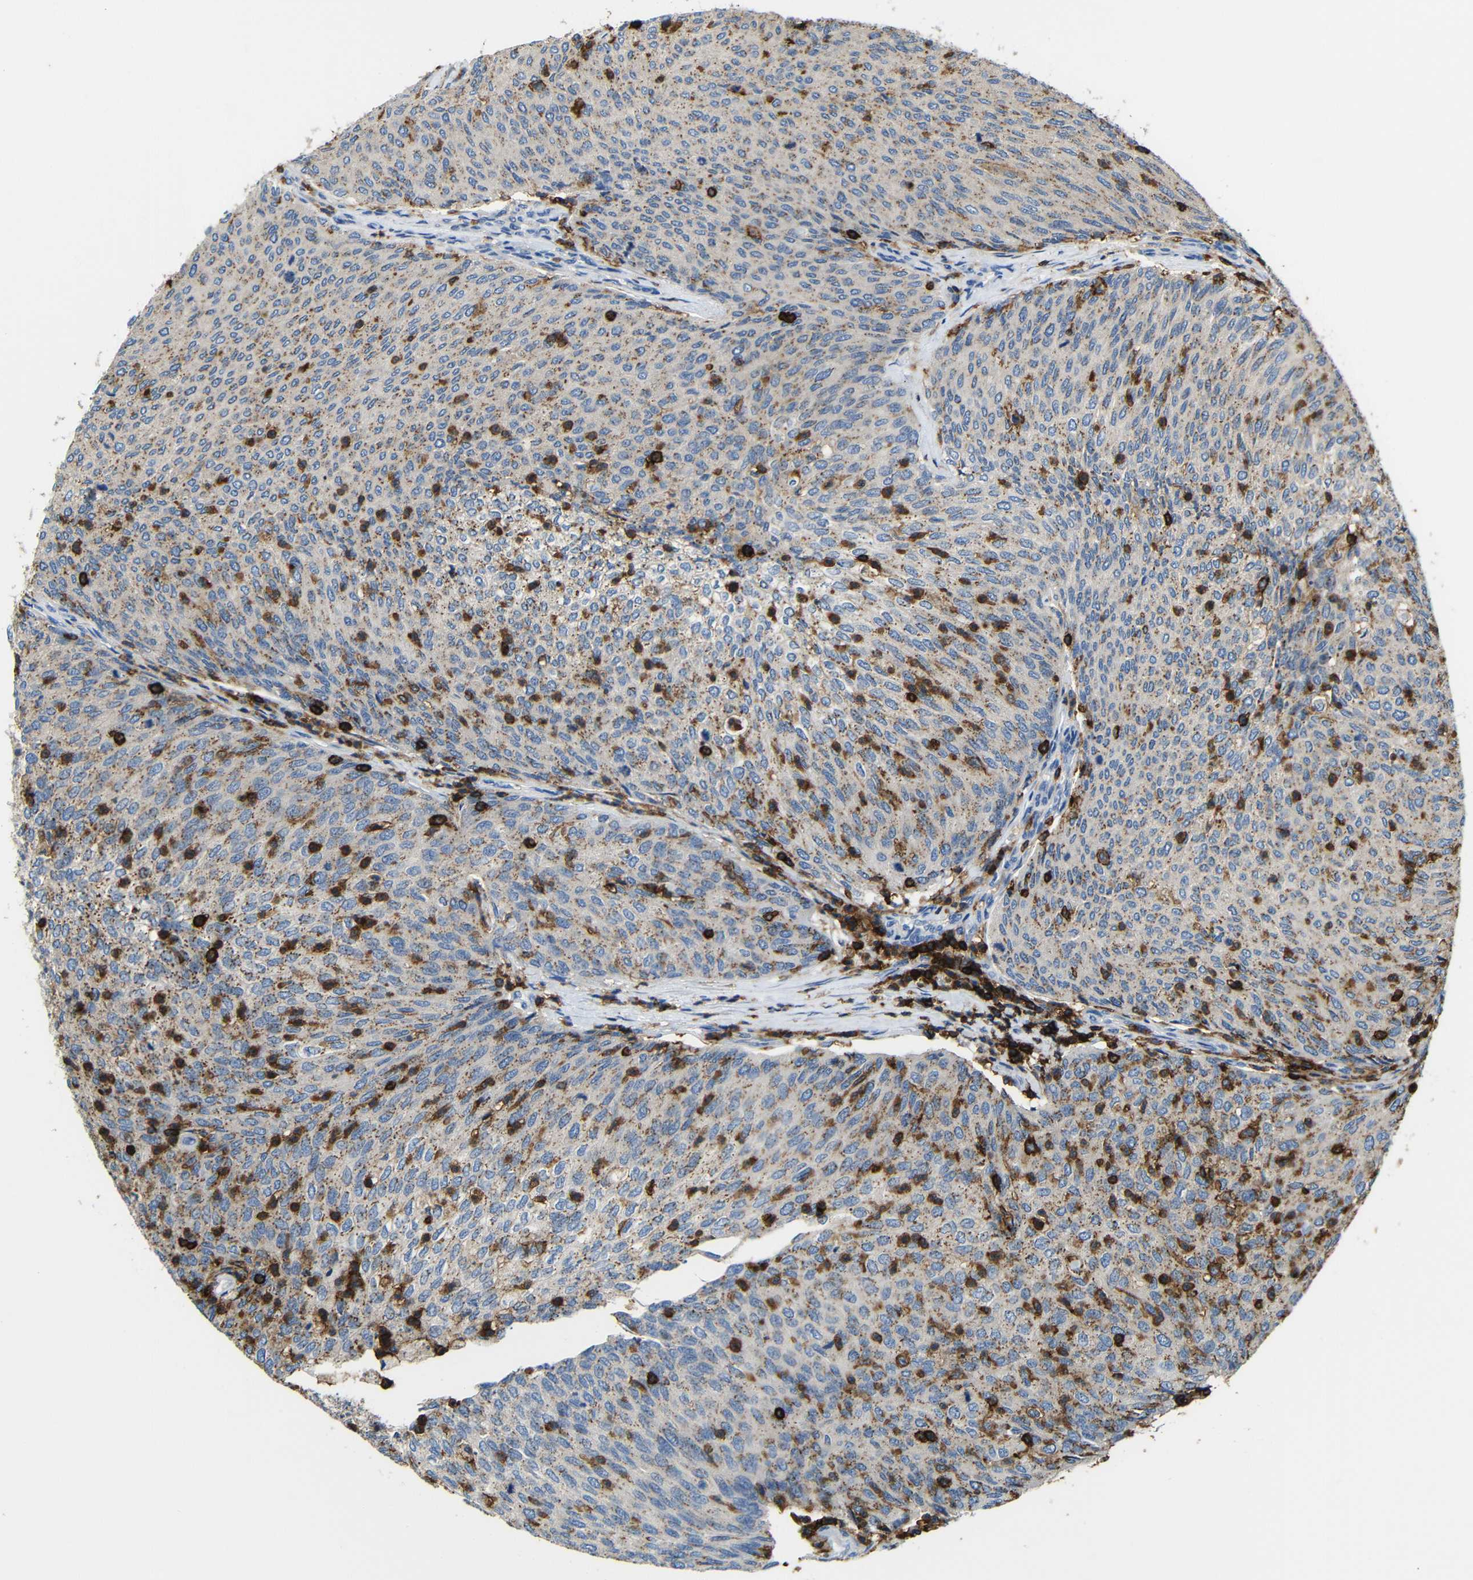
{"staining": {"intensity": "moderate", "quantity": "25%-75%", "location": "cytoplasmic/membranous"}, "tissue": "urothelial cancer", "cell_type": "Tumor cells", "image_type": "cancer", "snomed": [{"axis": "morphology", "description": "Urothelial carcinoma, Low grade"}, {"axis": "topography", "description": "Urinary bladder"}], "caption": "A medium amount of moderate cytoplasmic/membranous positivity is appreciated in about 25%-75% of tumor cells in urothelial cancer tissue.", "gene": "P2RY12", "patient": {"sex": "female", "age": 79}}